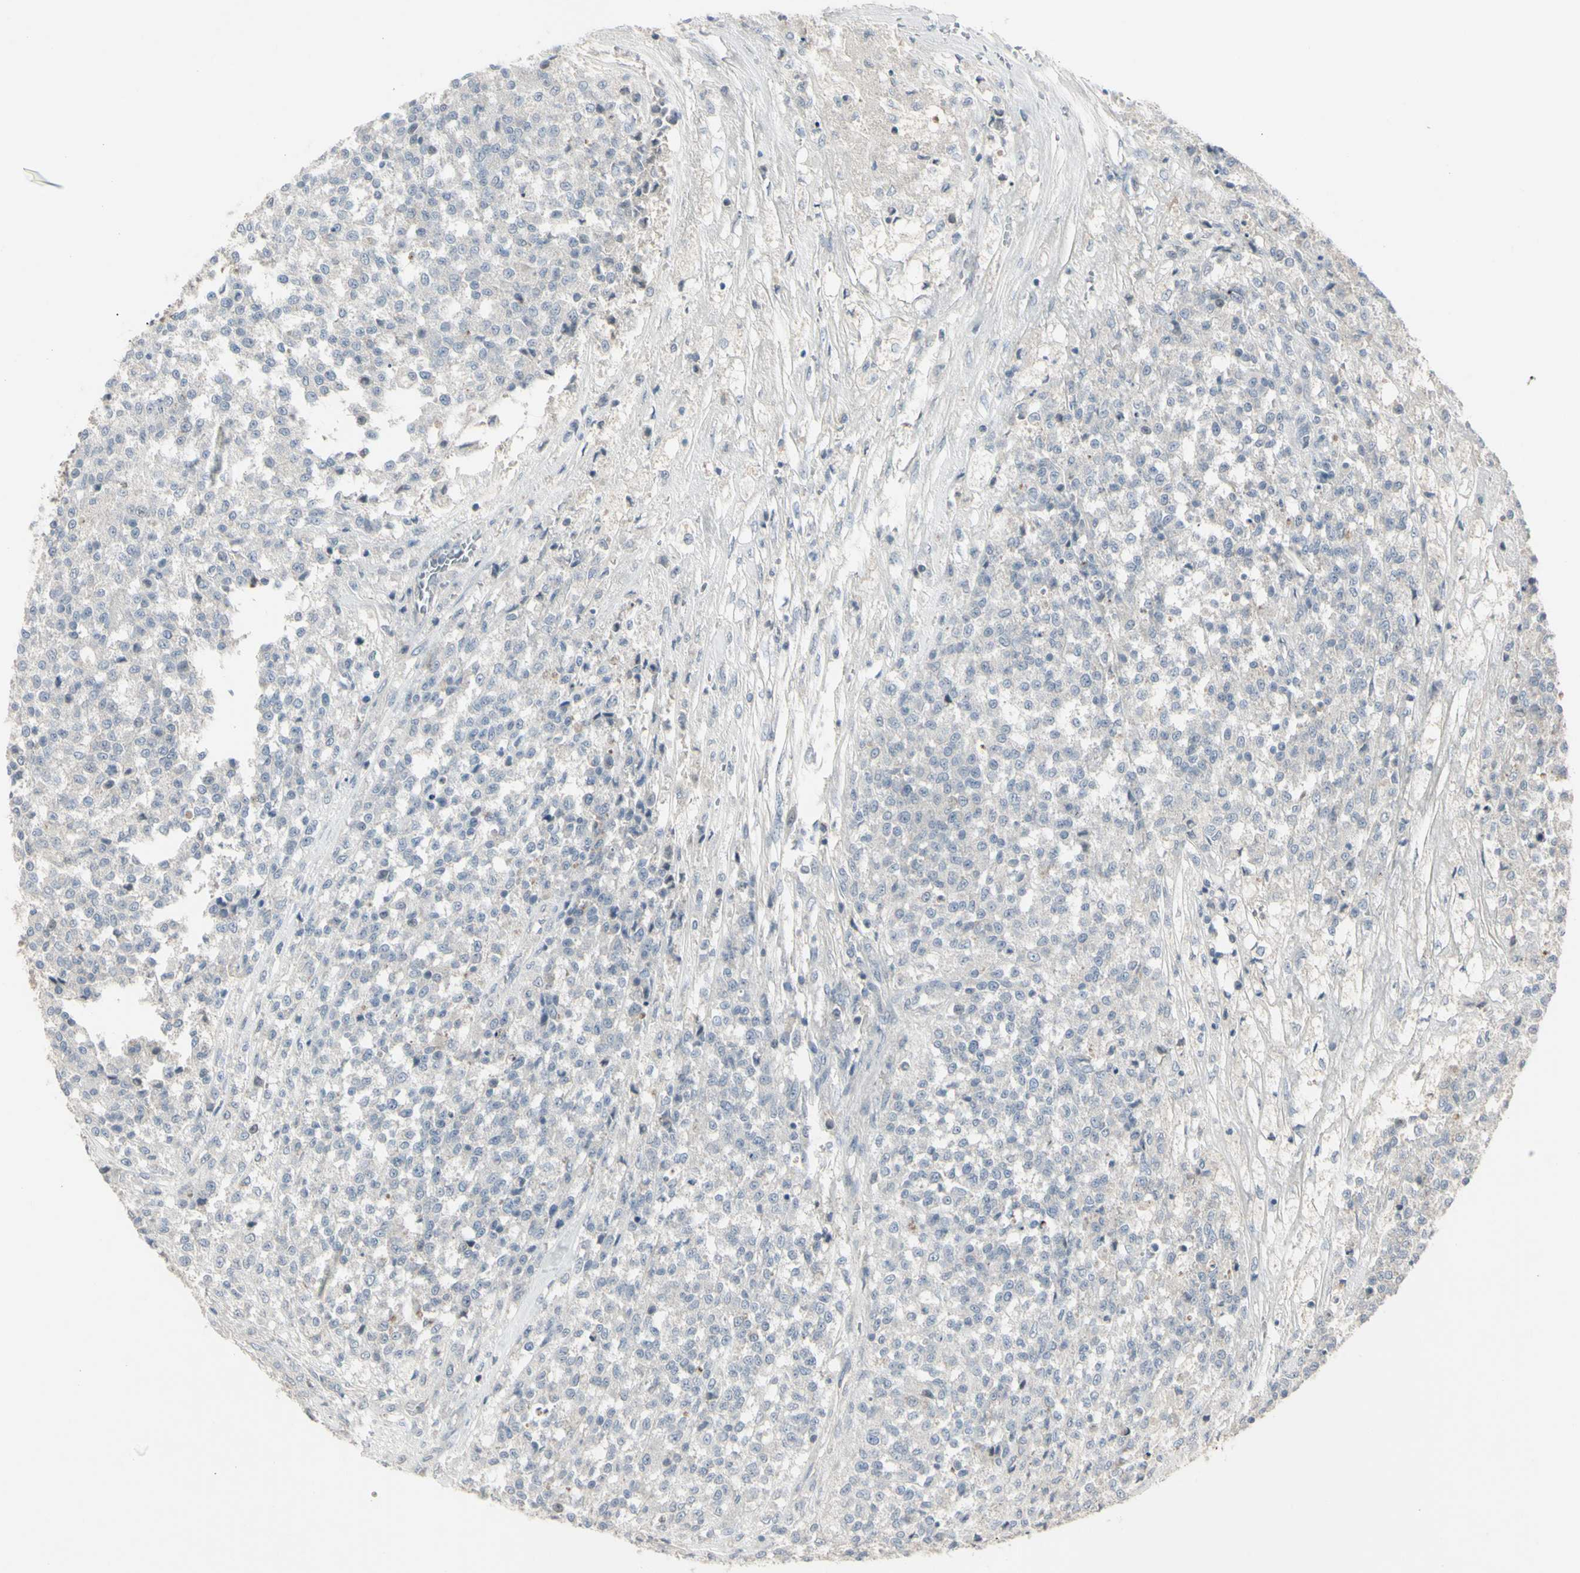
{"staining": {"intensity": "negative", "quantity": "none", "location": "none"}, "tissue": "testis cancer", "cell_type": "Tumor cells", "image_type": "cancer", "snomed": [{"axis": "morphology", "description": "Seminoma, NOS"}, {"axis": "topography", "description": "Testis"}], "caption": "Tumor cells show no significant staining in testis seminoma. The staining was performed using DAB (3,3'-diaminobenzidine) to visualize the protein expression in brown, while the nuclei were stained in blue with hematoxylin (Magnification: 20x).", "gene": "PIAS4", "patient": {"sex": "male", "age": 59}}